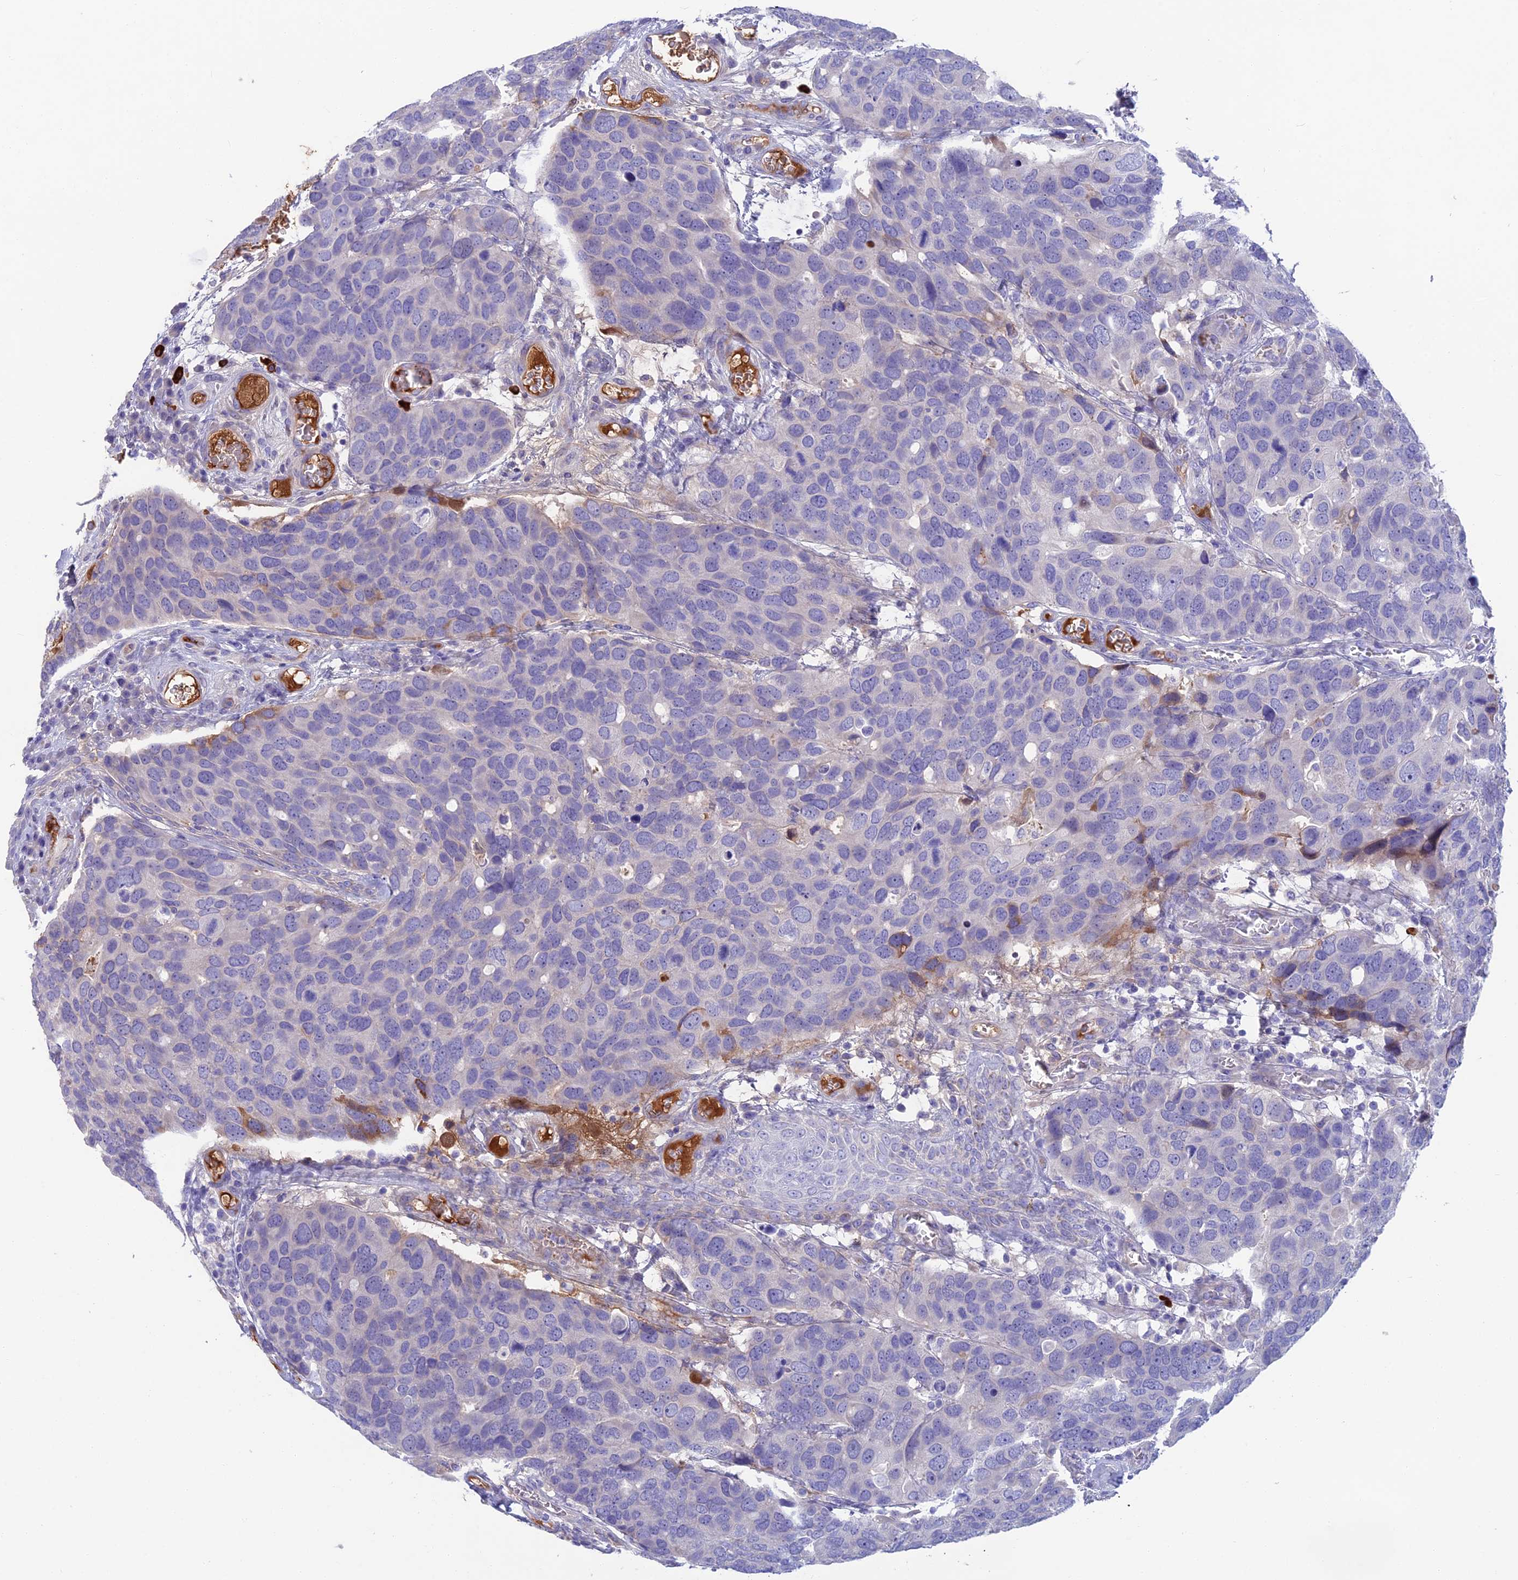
{"staining": {"intensity": "weak", "quantity": "<25%", "location": "cytoplasmic/membranous"}, "tissue": "breast cancer", "cell_type": "Tumor cells", "image_type": "cancer", "snomed": [{"axis": "morphology", "description": "Duct carcinoma"}, {"axis": "topography", "description": "Breast"}], "caption": "A high-resolution histopathology image shows IHC staining of intraductal carcinoma (breast), which reveals no significant expression in tumor cells.", "gene": "SNAP91", "patient": {"sex": "female", "age": 83}}